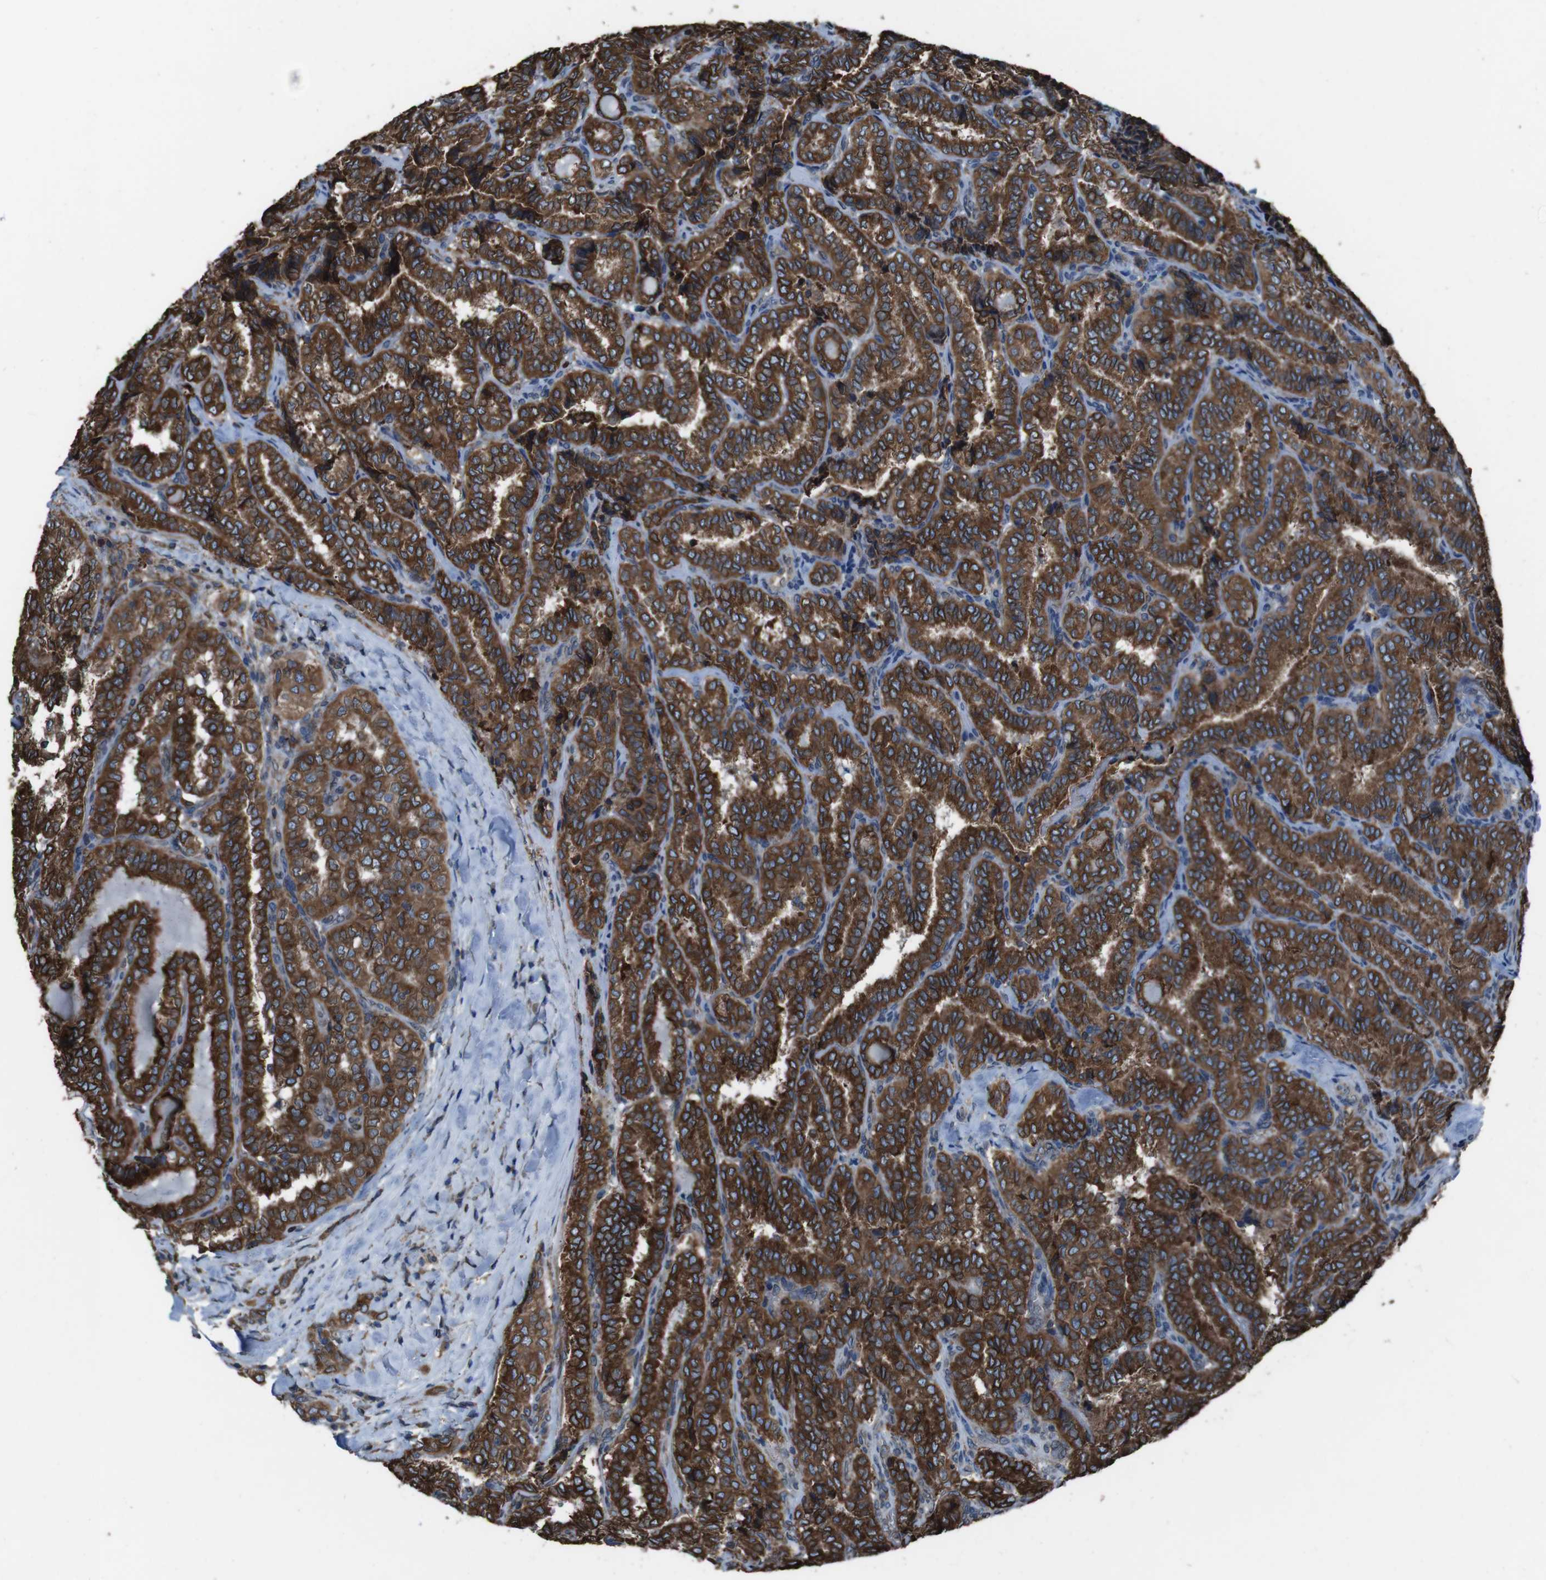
{"staining": {"intensity": "moderate", "quantity": ">75%", "location": "cytoplasmic/membranous"}, "tissue": "thyroid cancer", "cell_type": "Tumor cells", "image_type": "cancer", "snomed": [{"axis": "morphology", "description": "Normal tissue, NOS"}, {"axis": "morphology", "description": "Papillary adenocarcinoma, NOS"}, {"axis": "topography", "description": "Thyroid gland"}], "caption": "Protein staining reveals moderate cytoplasmic/membranous expression in approximately >75% of tumor cells in thyroid papillary adenocarcinoma.", "gene": "APMAP", "patient": {"sex": "female", "age": 30}}